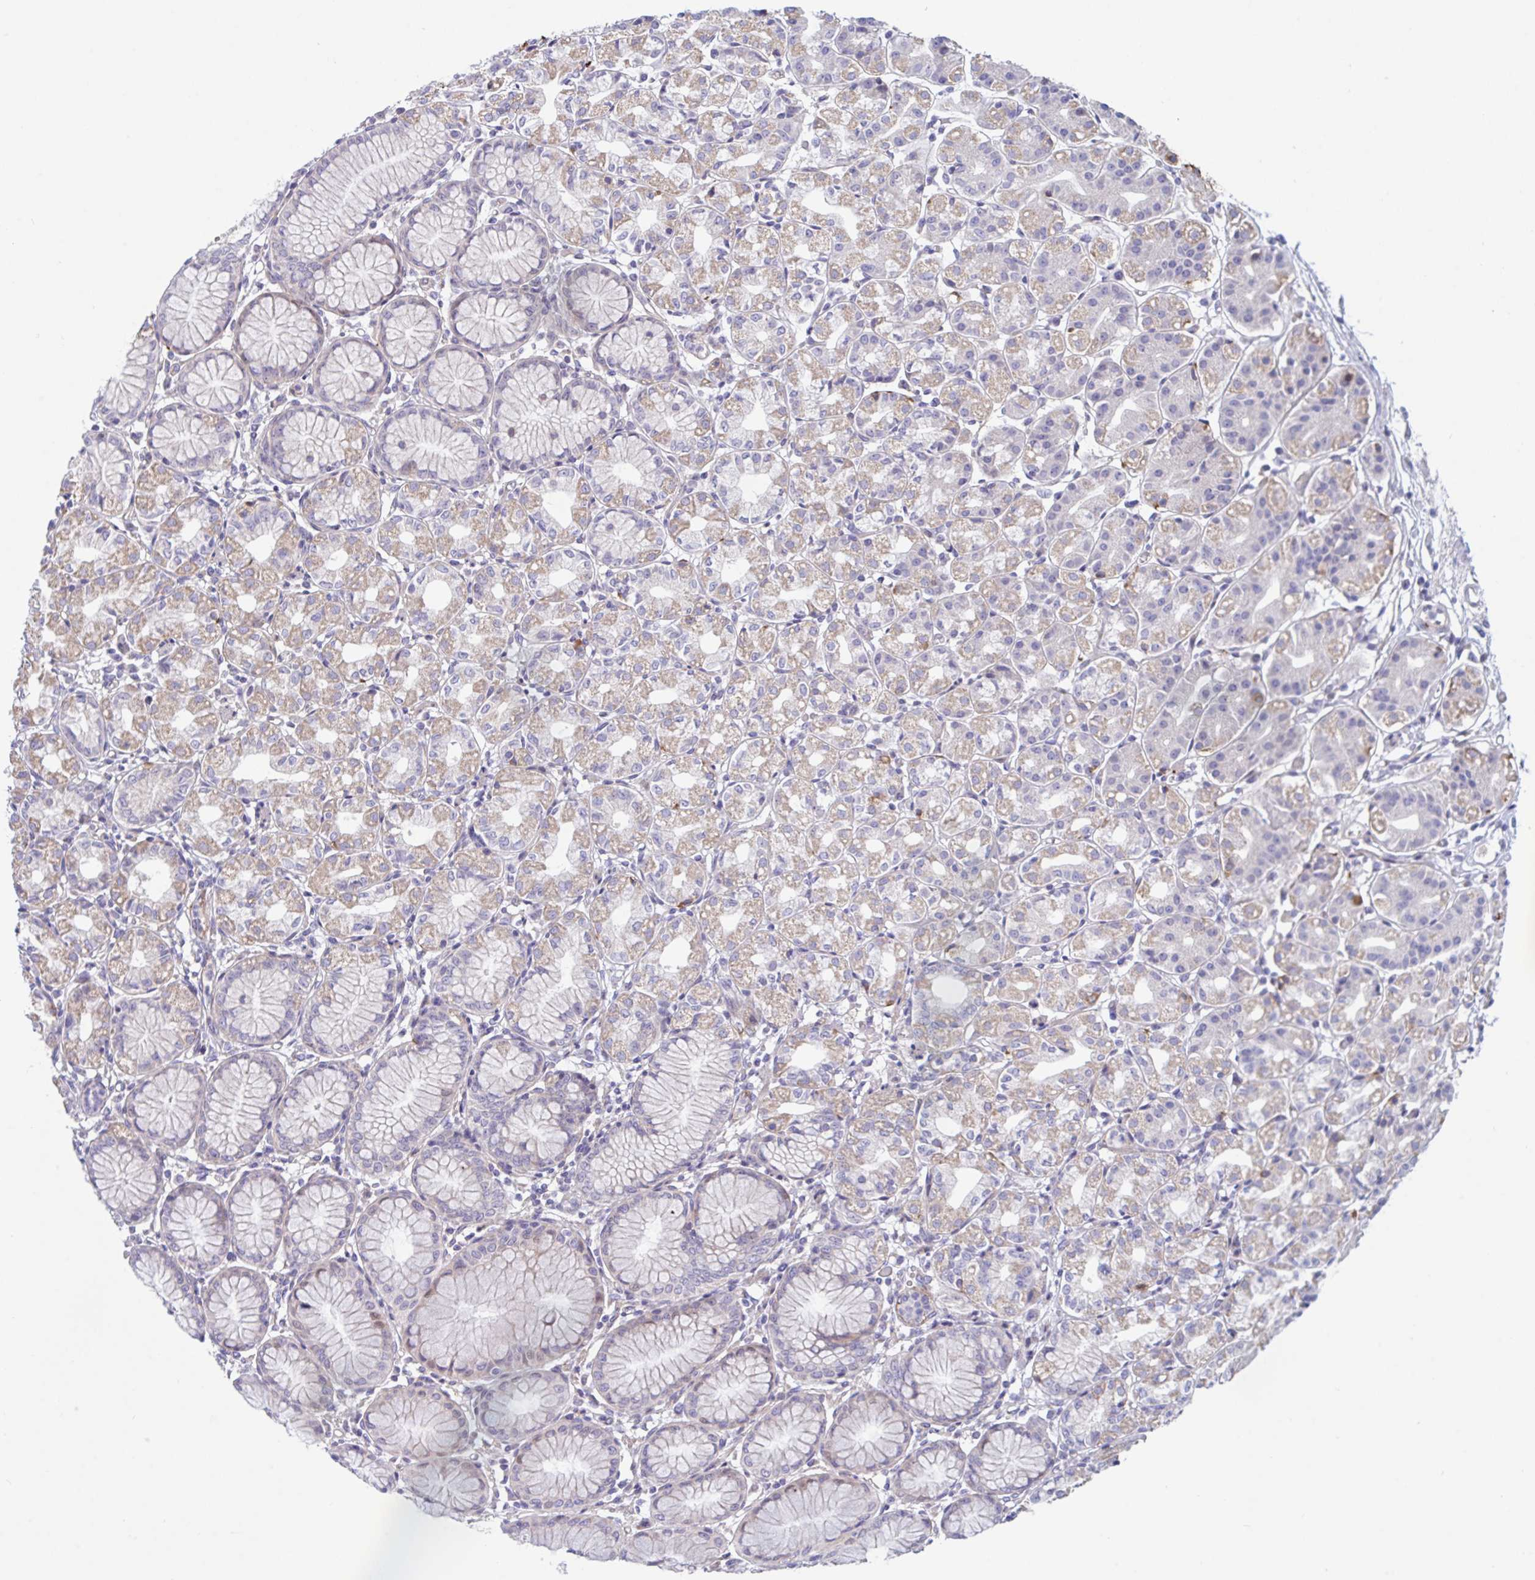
{"staining": {"intensity": "weak", "quantity": "25%-75%", "location": "cytoplasmic/membranous"}, "tissue": "stomach", "cell_type": "Glandular cells", "image_type": "normal", "snomed": [{"axis": "morphology", "description": "Normal tissue, NOS"}, {"axis": "topography", "description": "Stomach"}], "caption": "A low amount of weak cytoplasmic/membranous positivity is appreciated in approximately 25%-75% of glandular cells in unremarkable stomach. Using DAB (3,3'-diaminobenzidine) (brown) and hematoxylin (blue) stains, captured at high magnification using brightfield microscopy.", "gene": "IL37", "patient": {"sex": "female", "age": 57}}